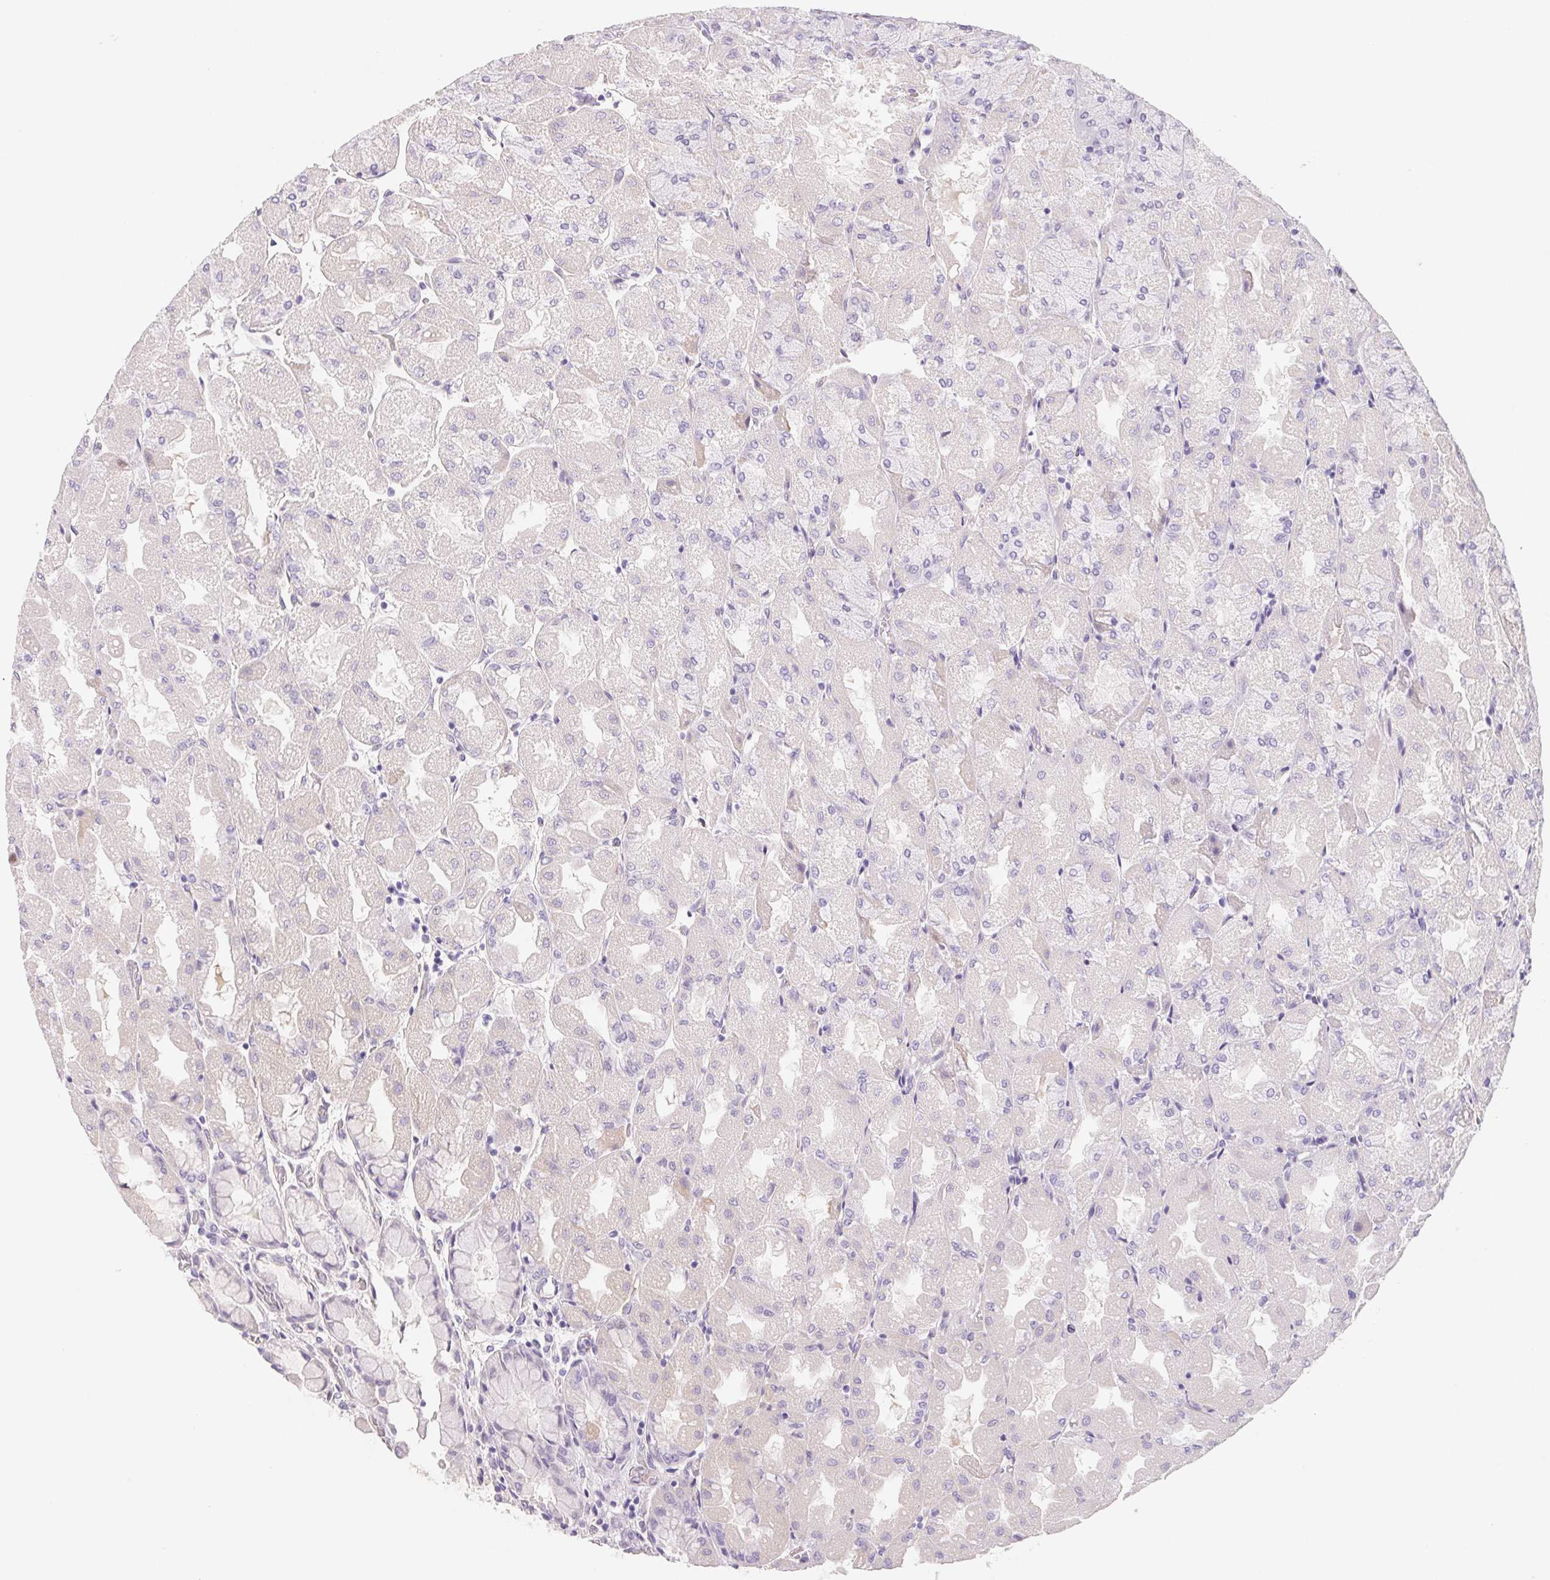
{"staining": {"intensity": "negative", "quantity": "none", "location": "none"}, "tissue": "stomach", "cell_type": "Glandular cells", "image_type": "normal", "snomed": [{"axis": "morphology", "description": "Normal tissue, NOS"}, {"axis": "topography", "description": "Stomach"}], "caption": "A high-resolution image shows immunohistochemistry (IHC) staining of unremarkable stomach, which demonstrates no significant positivity in glandular cells. (Stains: DAB immunohistochemistry with hematoxylin counter stain, Microscopy: brightfield microscopy at high magnification).", "gene": "CTNND2", "patient": {"sex": "female", "age": 61}}